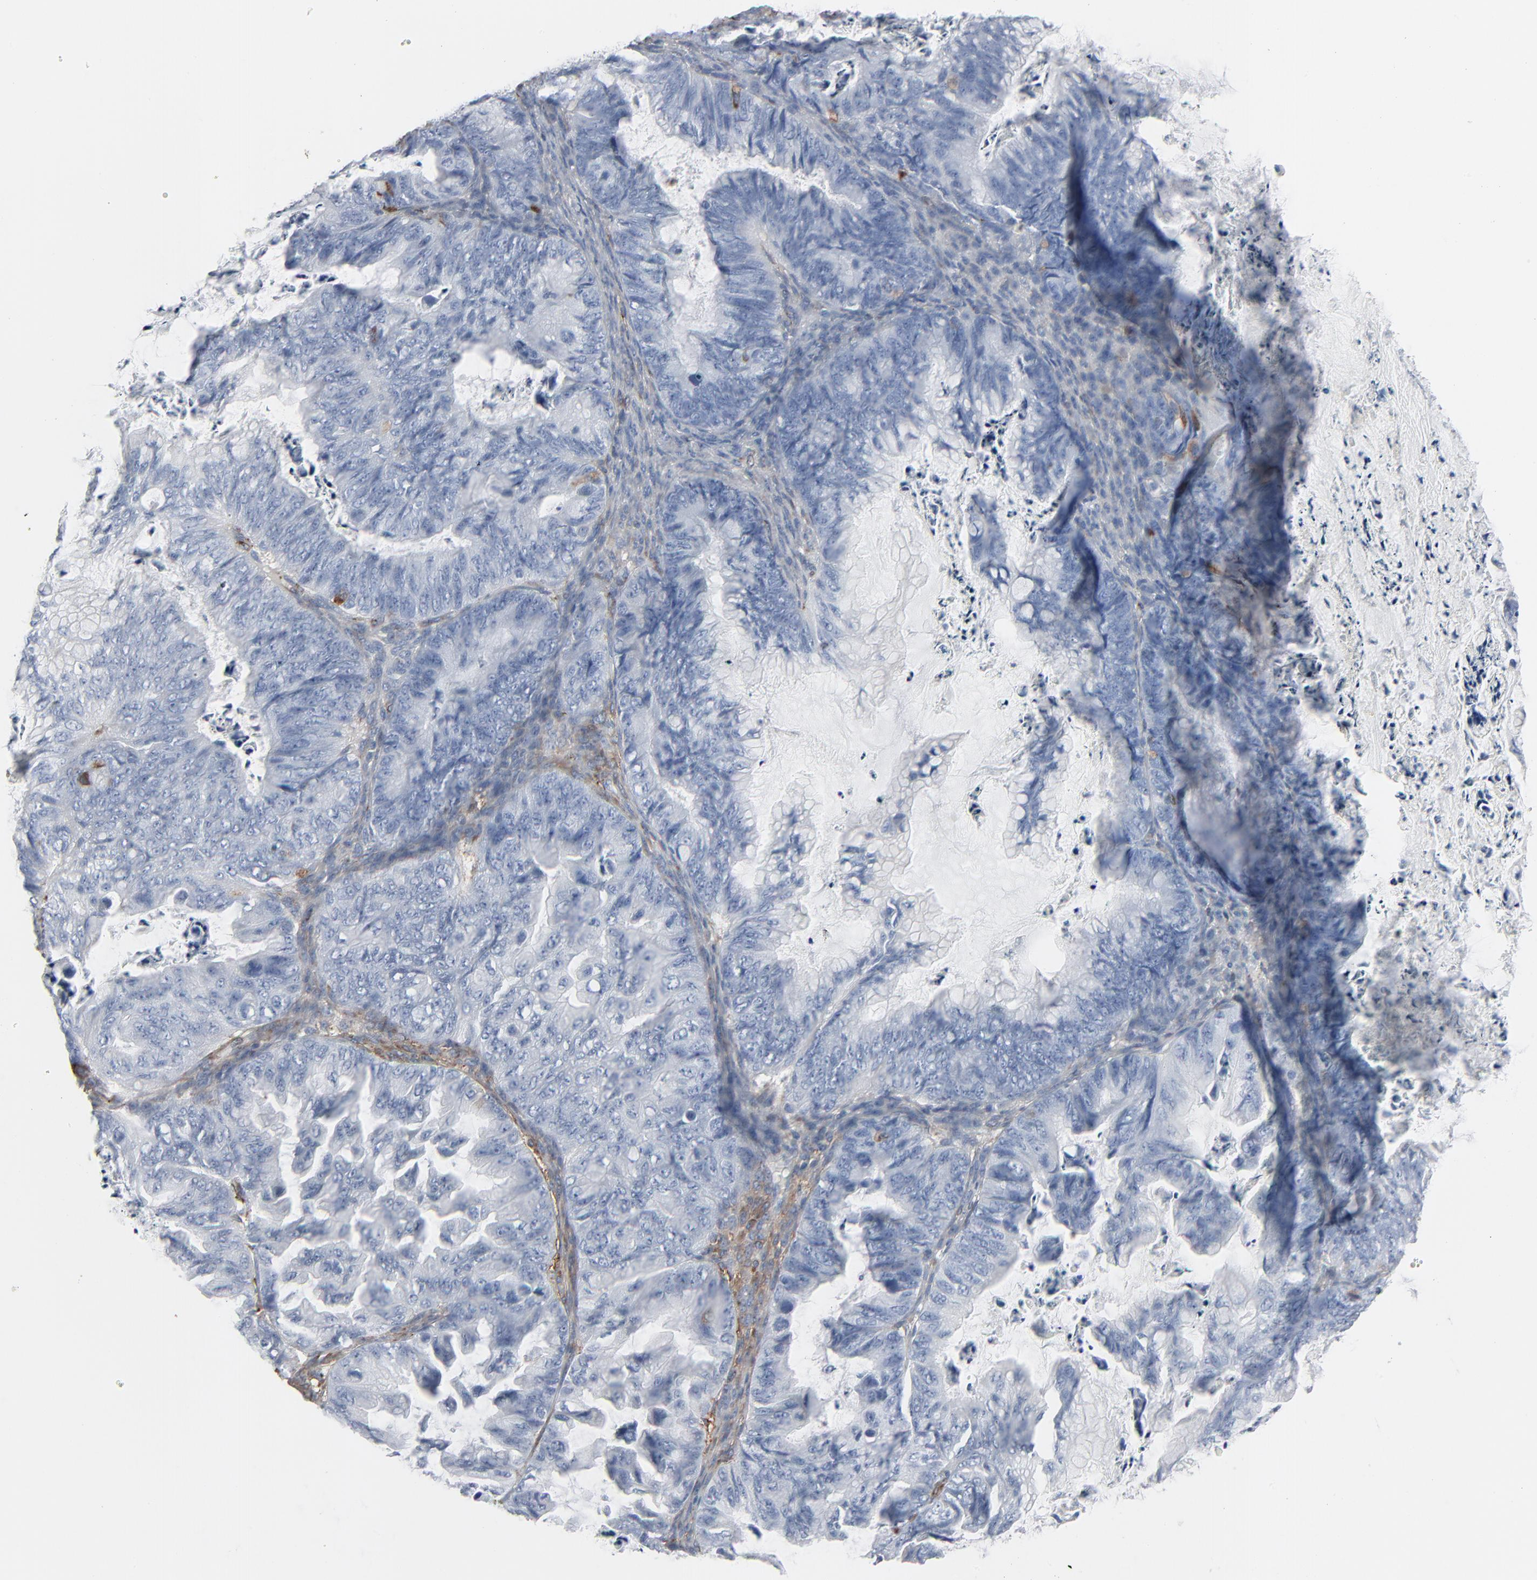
{"staining": {"intensity": "negative", "quantity": "none", "location": "none"}, "tissue": "ovarian cancer", "cell_type": "Tumor cells", "image_type": "cancer", "snomed": [{"axis": "morphology", "description": "Cystadenocarcinoma, mucinous, NOS"}, {"axis": "topography", "description": "Ovary"}], "caption": "Ovarian cancer stained for a protein using immunohistochemistry displays no staining tumor cells.", "gene": "BGN", "patient": {"sex": "female", "age": 36}}